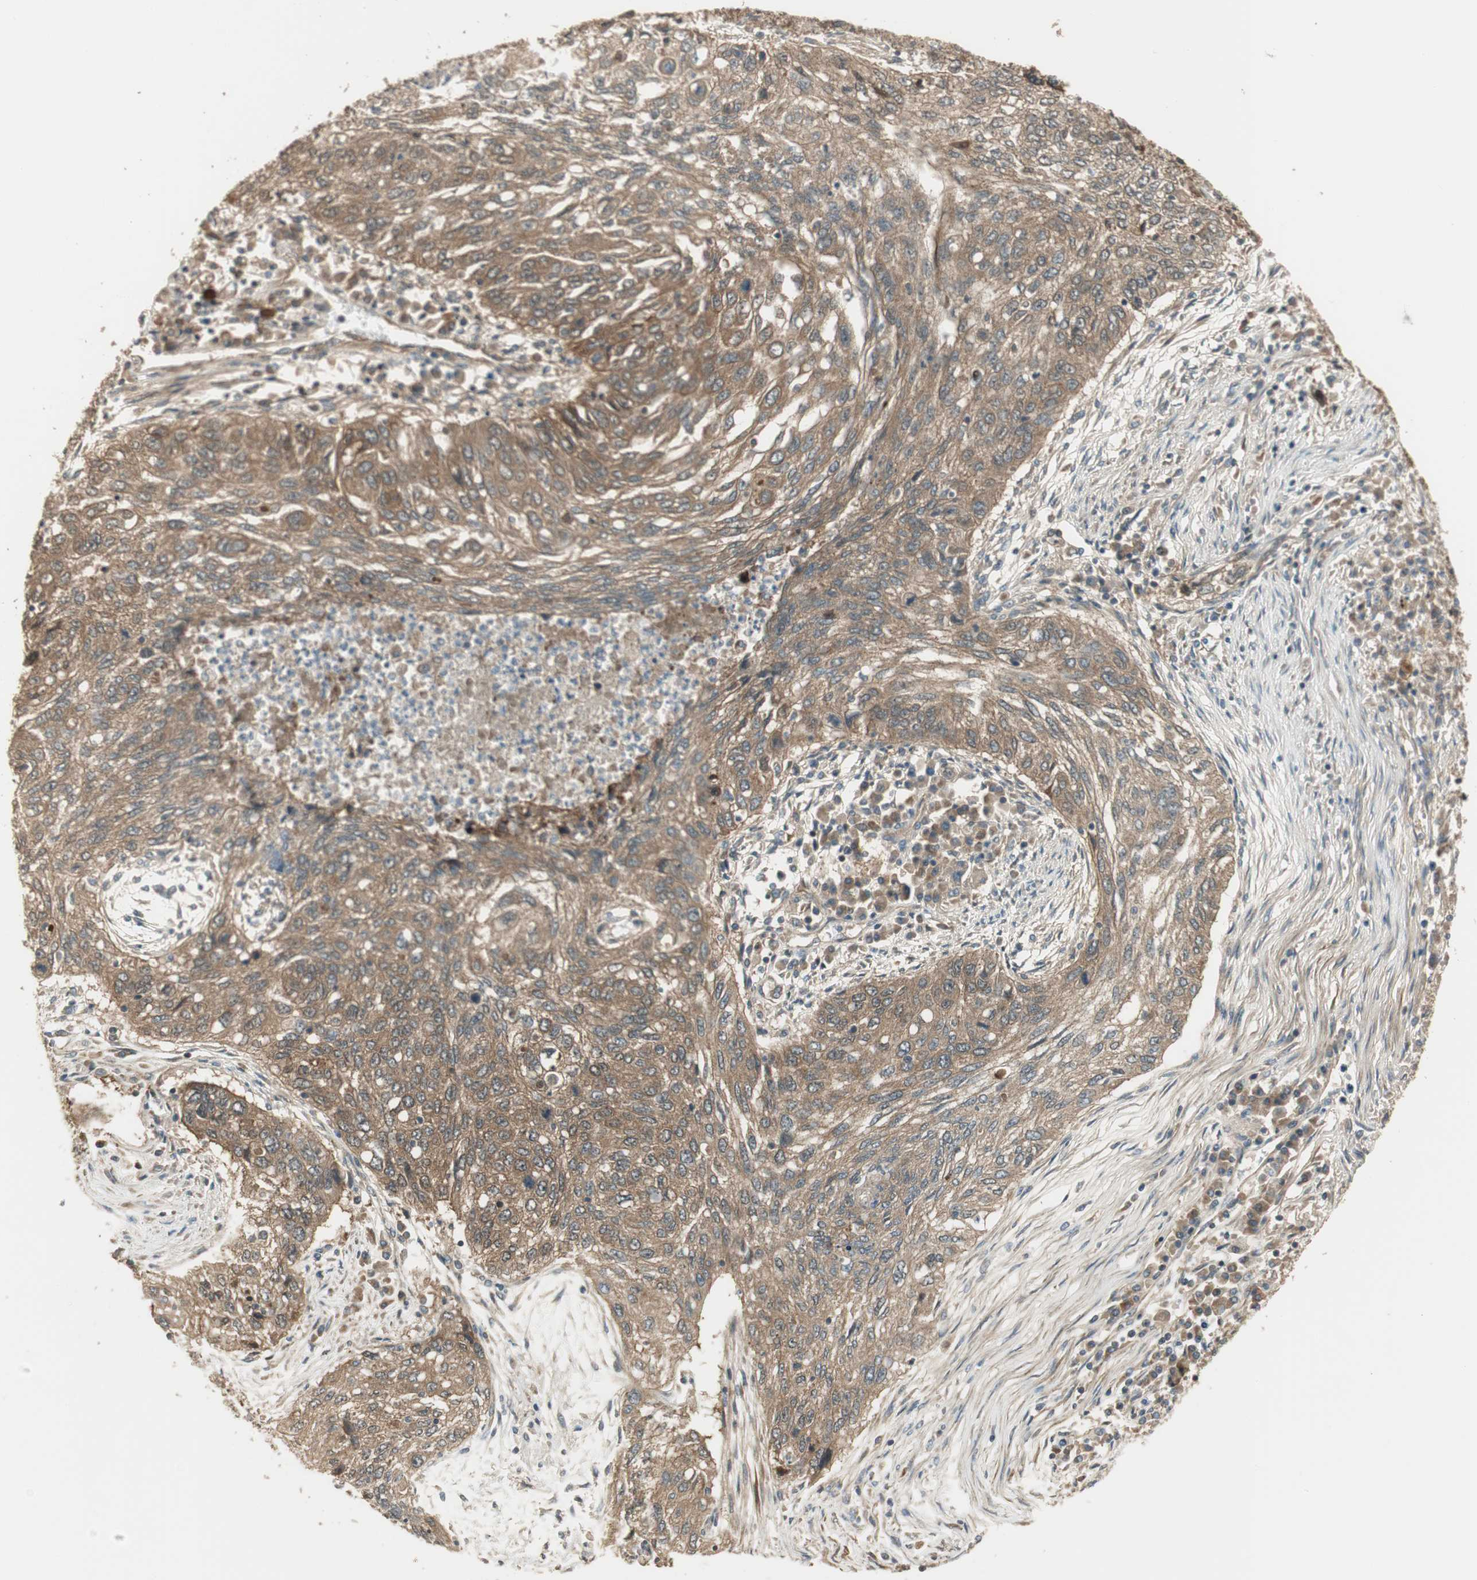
{"staining": {"intensity": "moderate", "quantity": ">75%", "location": "cytoplasmic/membranous"}, "tissue": "lung cancer", "cell_type": "Tumor cells", "image_type": "cancer", "snomed": [{"axis": "morphology", "description": "Squamous cell carcinoma, NOS"}, {"axis": "topography", "description": "Lung"}], "caption": "Human lung cancer stained with a brown dye shows moderate cytoplasmic/membranous positive expression in about >75% of tumor cells.", "gene": "PFDN5", "patient": {"sex": "female", "age": 63}}